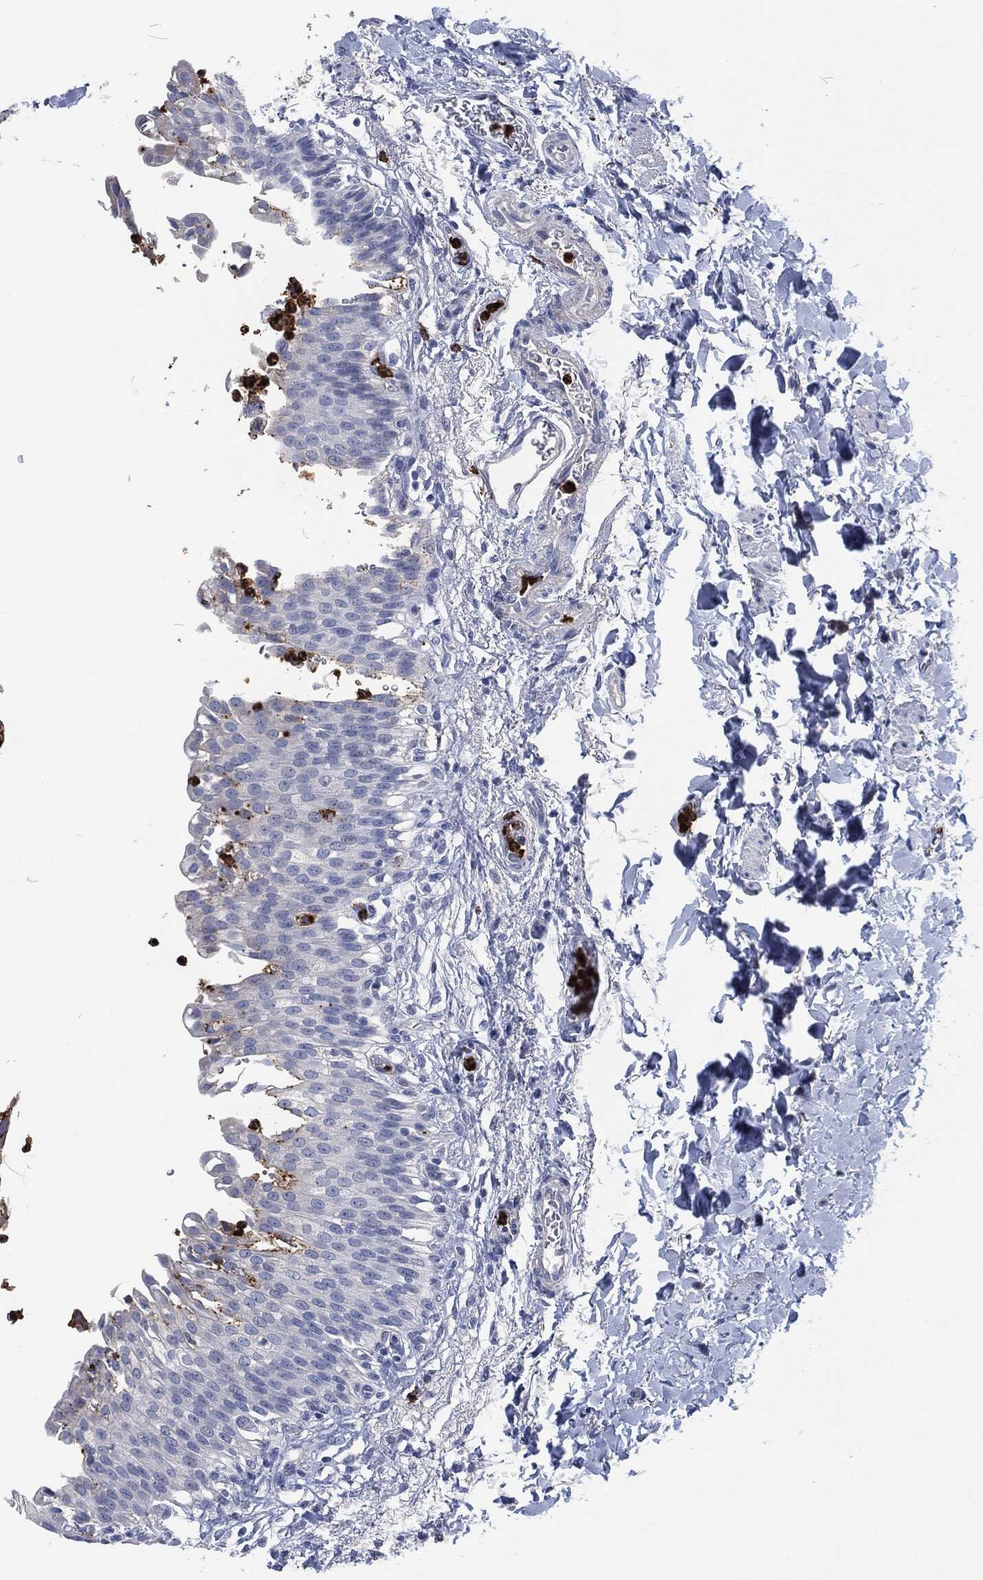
{"staining": {"intensity": "negative", "quantity": "none", "location": "none"}, "tissue": "urinary bladder", "cell_type": "Urothelial cells", "image_type": "normal", "snomed": [{"axis": "morphology", "description": "Normal tissue, NOS"}, {"axis": "topography", "description": "Urinary bladder"}], "caption": "Immunohistochemistry micrograph of unremarkable urinary bladder: urinary bladder stained with DAB (3,3'-diaminobenzidine) demonstrates no significant protein expression in urothelial cells. (Brightfield microscopy of DAB immunohistochemistry at high magnification).", "gene": "MPO", "patient": {"sex": "female", "age": 60}}